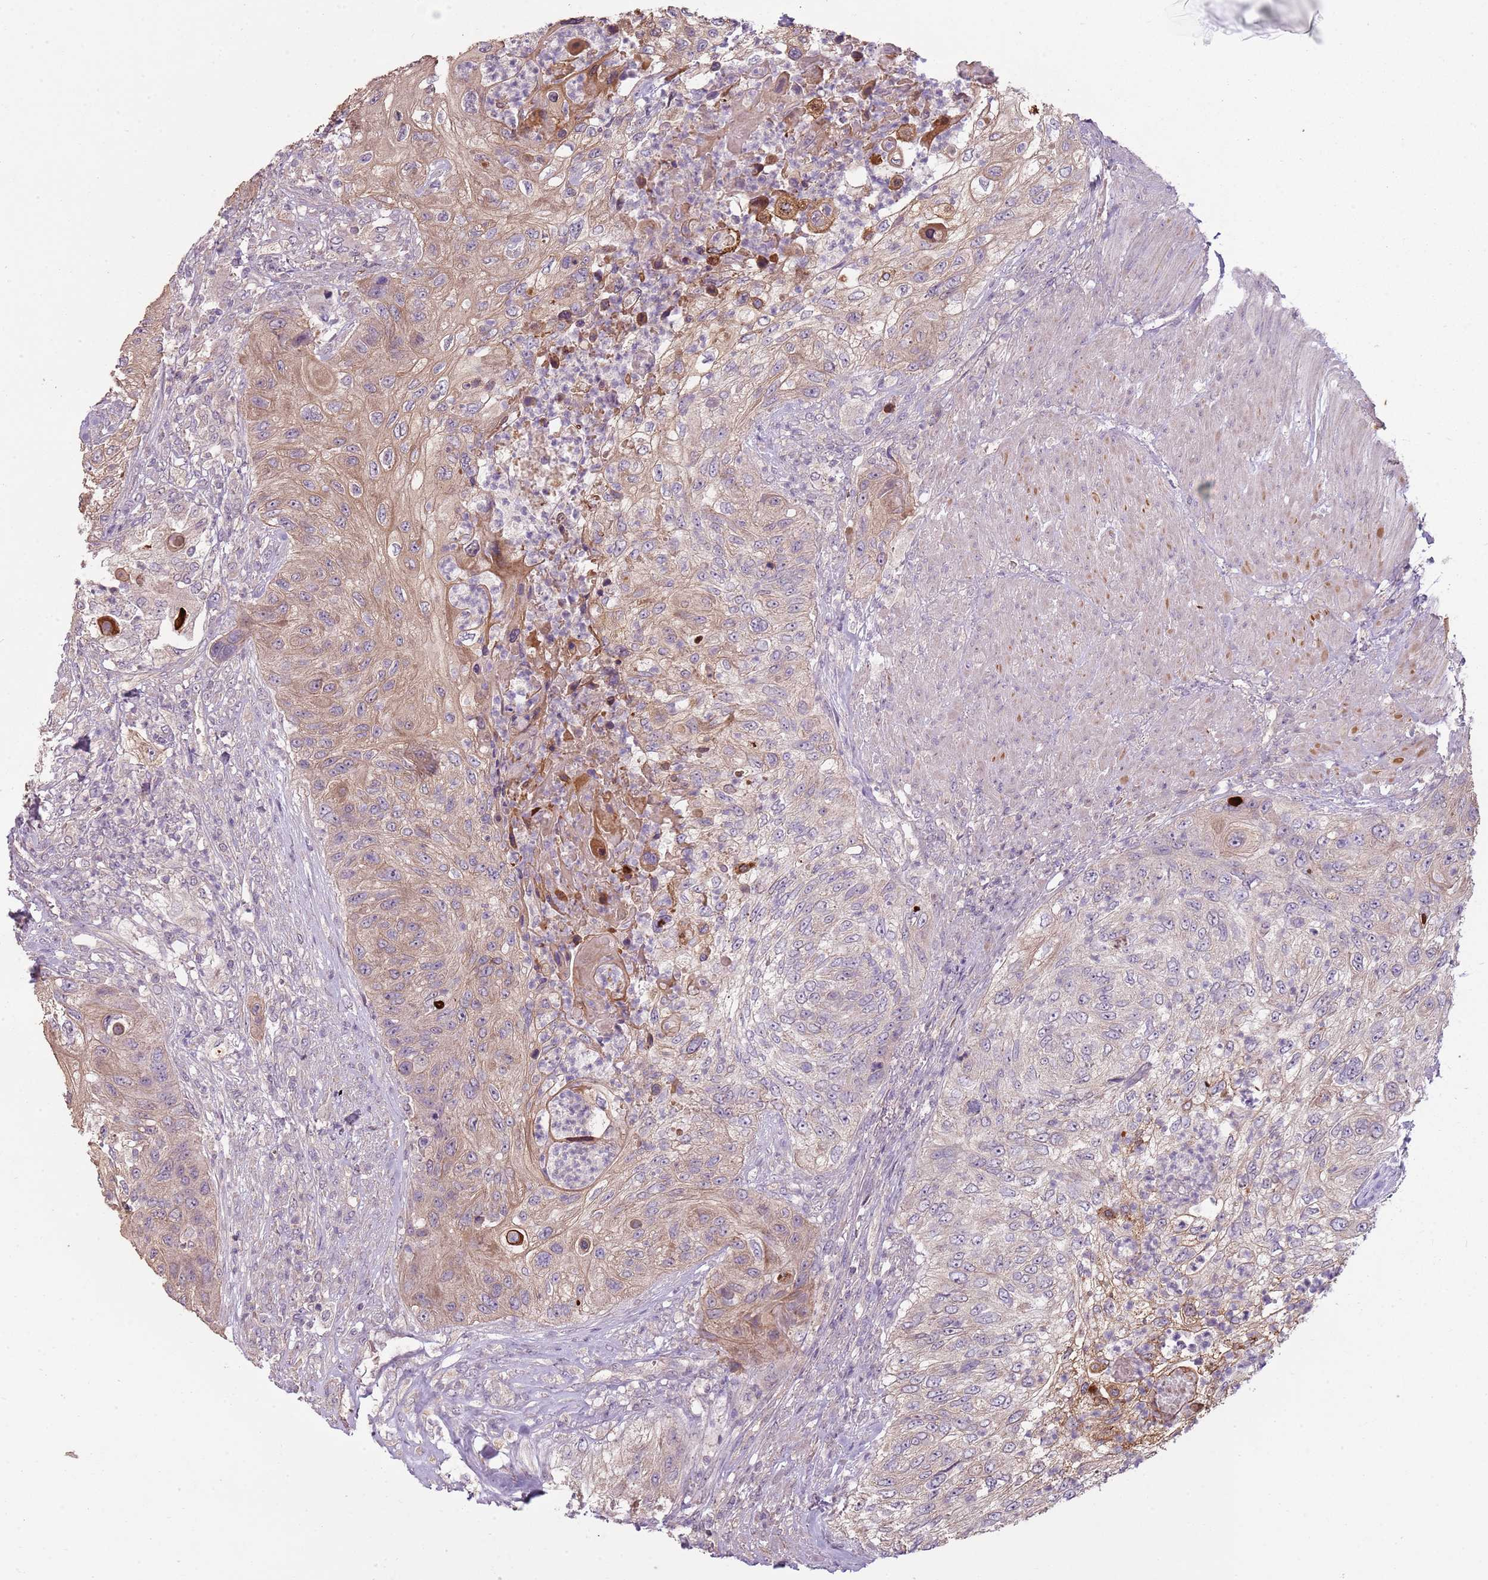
{"staining": {"intensity": "weak", "quantity": "25%-75%", "location": "cytoplasmic/membranous"}, "tissue": "urothelial cancer", "cell_type": "Tumor cells", "image_type": "cancer", "snomed": [{"axis": "morphology", "description": "Urothelial carcinoma, High grade"}, {"axis": "topography", "description": "Urinary bladder"}], "caption": "High-magnification brightfield microscopy of high-grade urothelial carcinoma stained with DAB (3,3'-diaminobenzidine) (brown) and counterstained with hematoxylin (blue). tumor cells exhibit weak cytoplasmic/membranous staining is present in approximately25%-75% of cells. (DAB (3,3'-diaminobenzidine) IHC with brightfield microscopy, high magnification).", "gene": "TEKT4", "patient": {"sex": "female", "age": 60}}